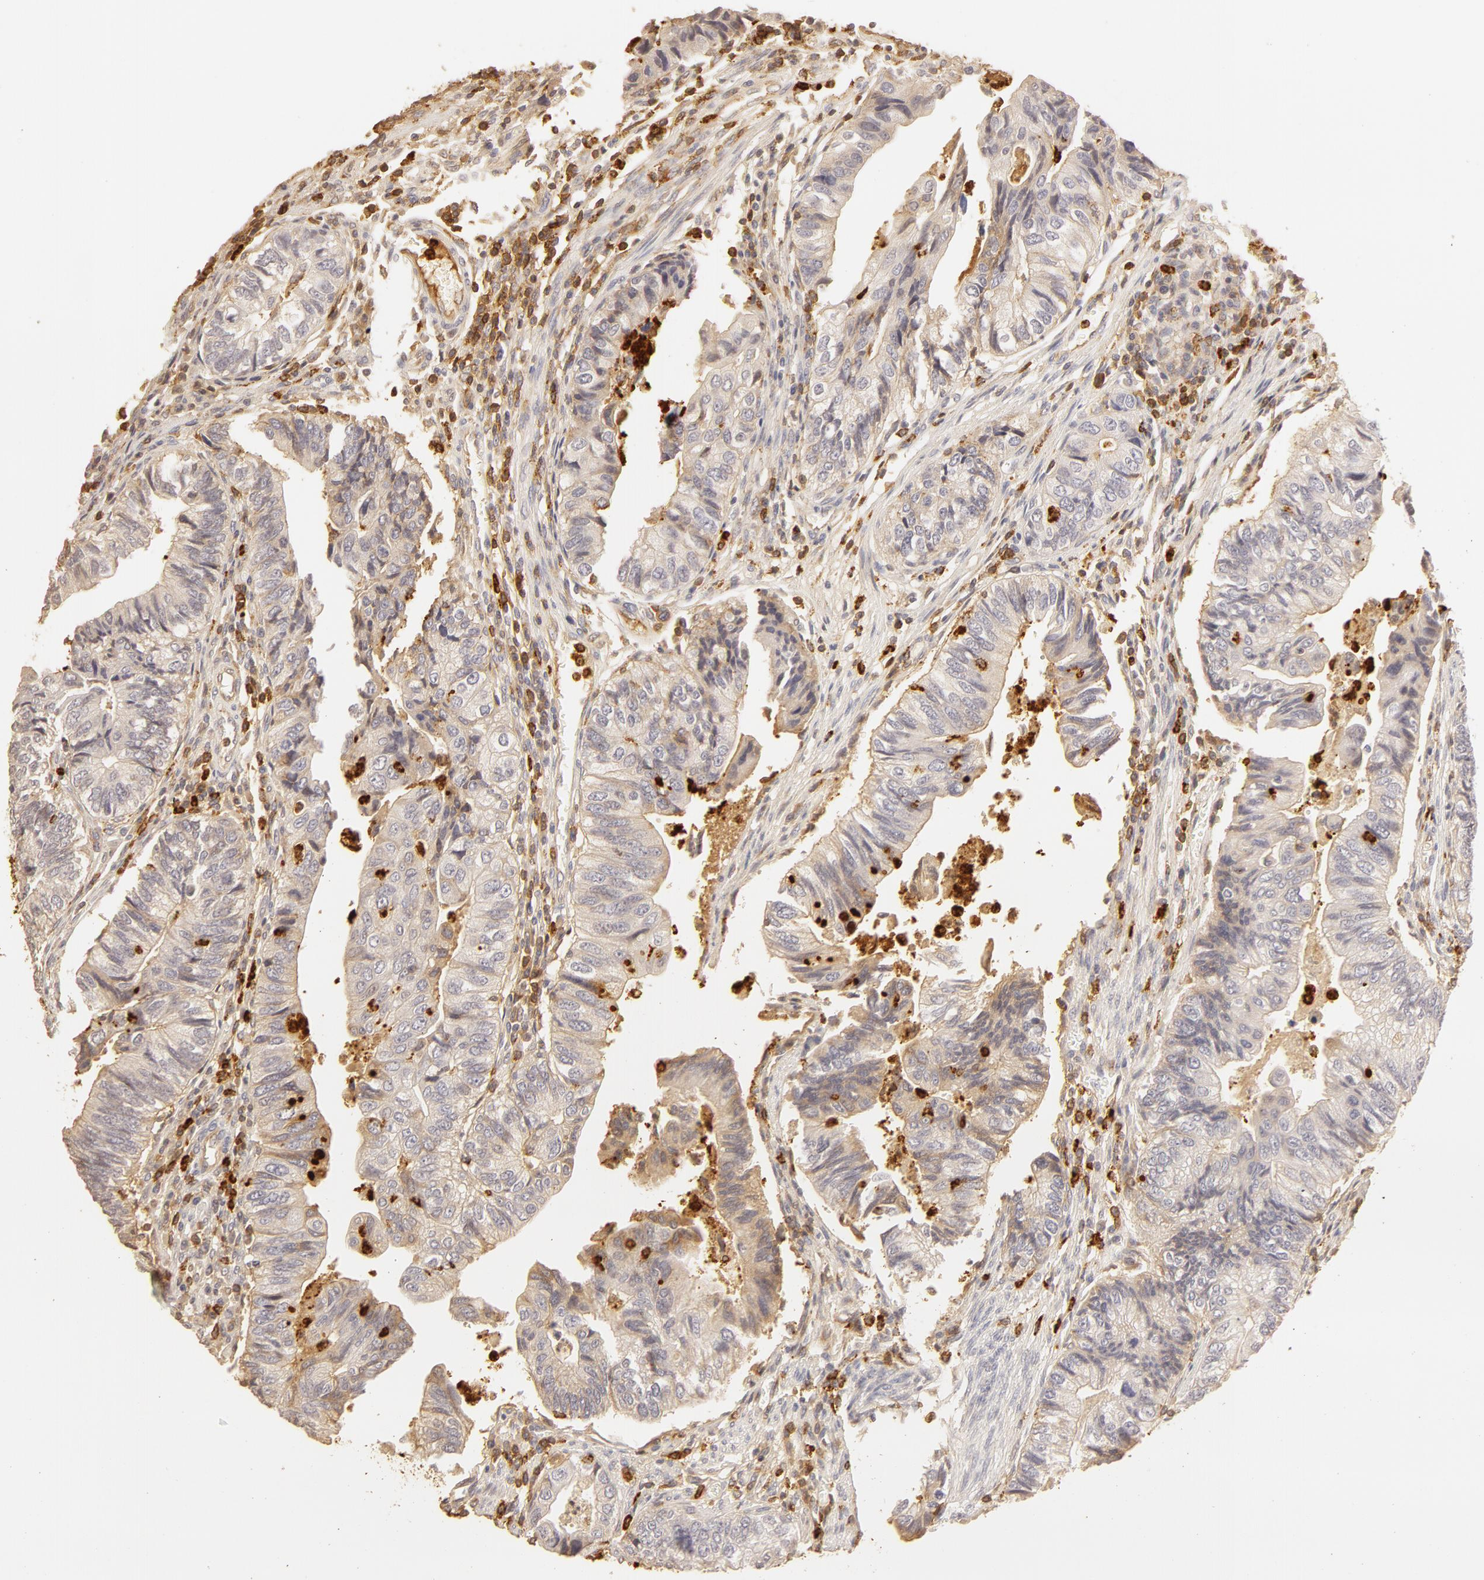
{"staining": {"intensity": "weak", "quantity": ">75%", "location": "cytoplasmic/membranous"}, "tissue": "colorectal cancer", "cell_type": "Tumor cells", "image_type": "cancer", "snomed": [{"axis": "morphology", "description": "Adenocarcinoma, NOS"}, {"axis": "topography", "description": "Colon"}], "caption": "Immunohistochemical staining of adenocarcinoma (colorectal) exhibits weak cytoplasmic/membranous protein positivity in approximately >75% of tumor cells. The protein of interest is stained brown, and the nuclei are stained in blue (DAB IHC with brightfield microscopy, high magnification).", "gene": "C1R", "patient": {"sex": "female", "age": 11}}